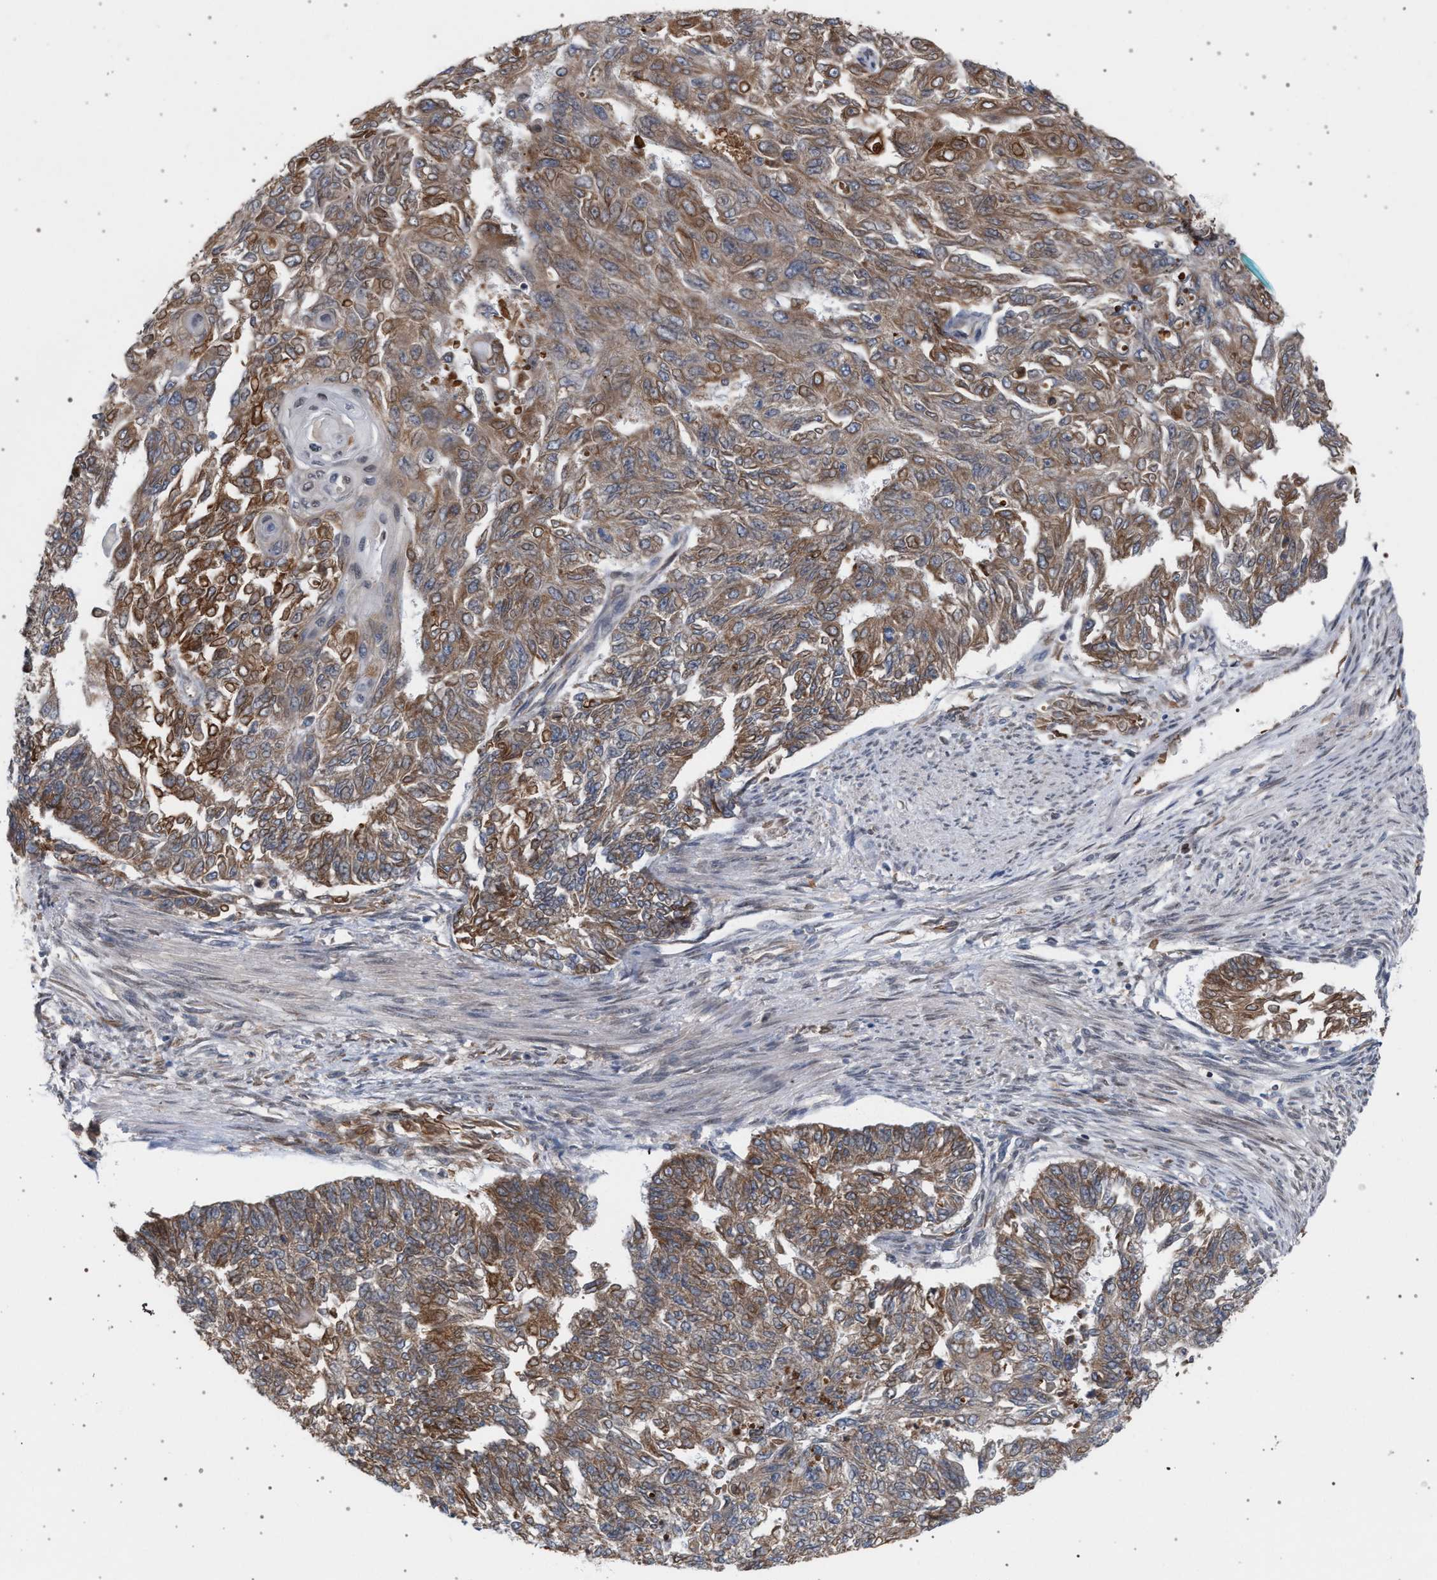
{"staining": {"intensity": "moderate", "quantity": ">75%", "location": "cytoplasmic/membranous"}, "tissue": "endometrial cancer", "cell_type": "Tumor cells", "image_type": "cancer", "snomed": [{"axis": "morphology", "description": "Adenocarcinoma, NOS"}, {"axis": "topography", "description": "Endometrium"}], "caption": "Protein staining of endometrial cancer (adenocarcinoma) tissue reveals moderate cytoplasmic/membranous staining in about >75% of tumor cells.", "gene": "ARPC5L", "patient": {"sex": "female", "age": 32}}